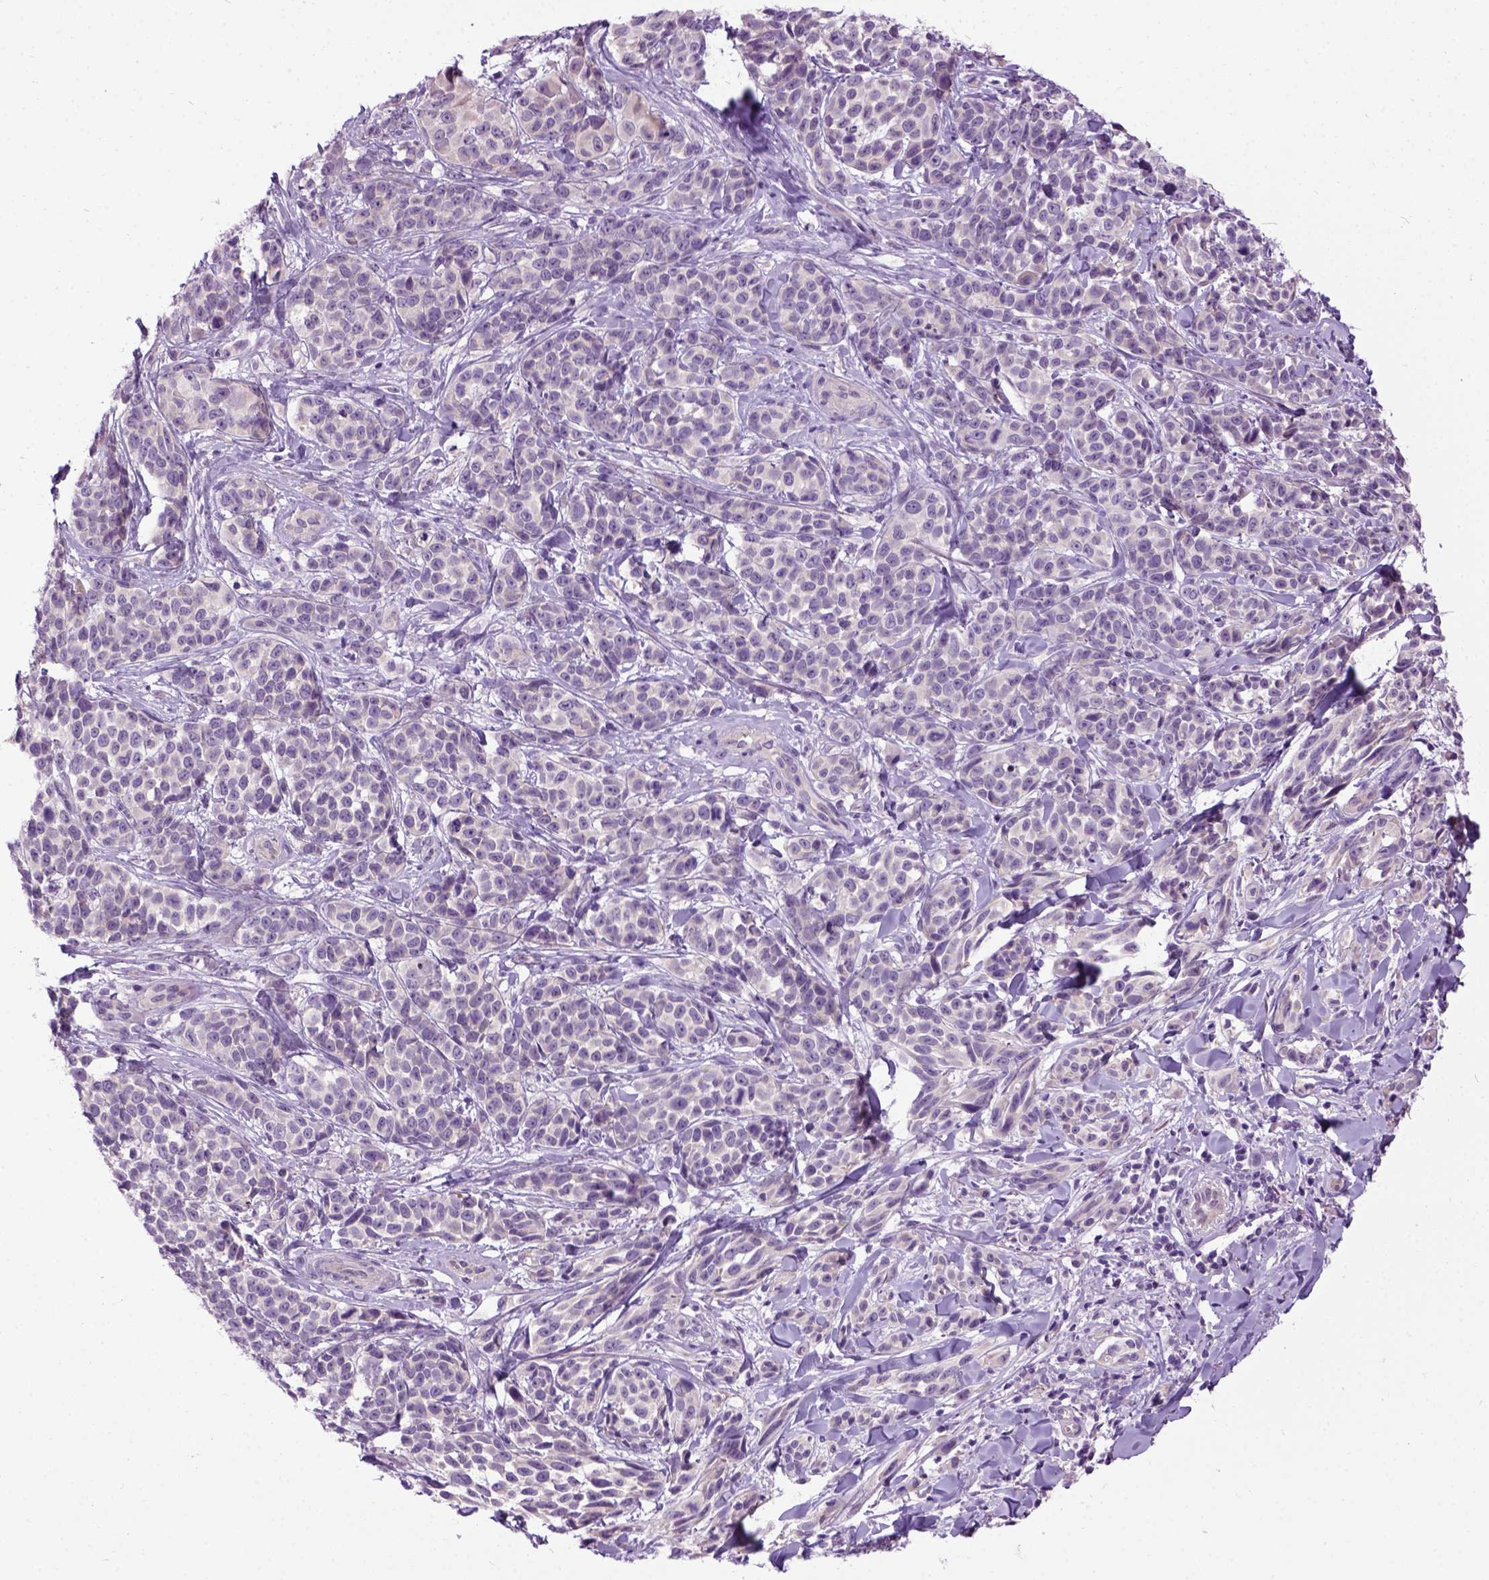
{"staining": {"intensity": "weak", "quantity": "<25%", "location": "cytoplasmic/membranous"}, "tissue": "melanoma", "cell_type": "Tumor cells", "image_type": "cancer", "snomed": [{"axis": "morphology", "description": "Malignant melanoma, NOS"}, {"axis": "topography", "description": "Skin"}], "caption": "Immunohistochemical staining of human melanoma exhibits no significant staining in tumor cells.", "gene": "NEK5", "patient": {"sex": "female", "age": 88}}